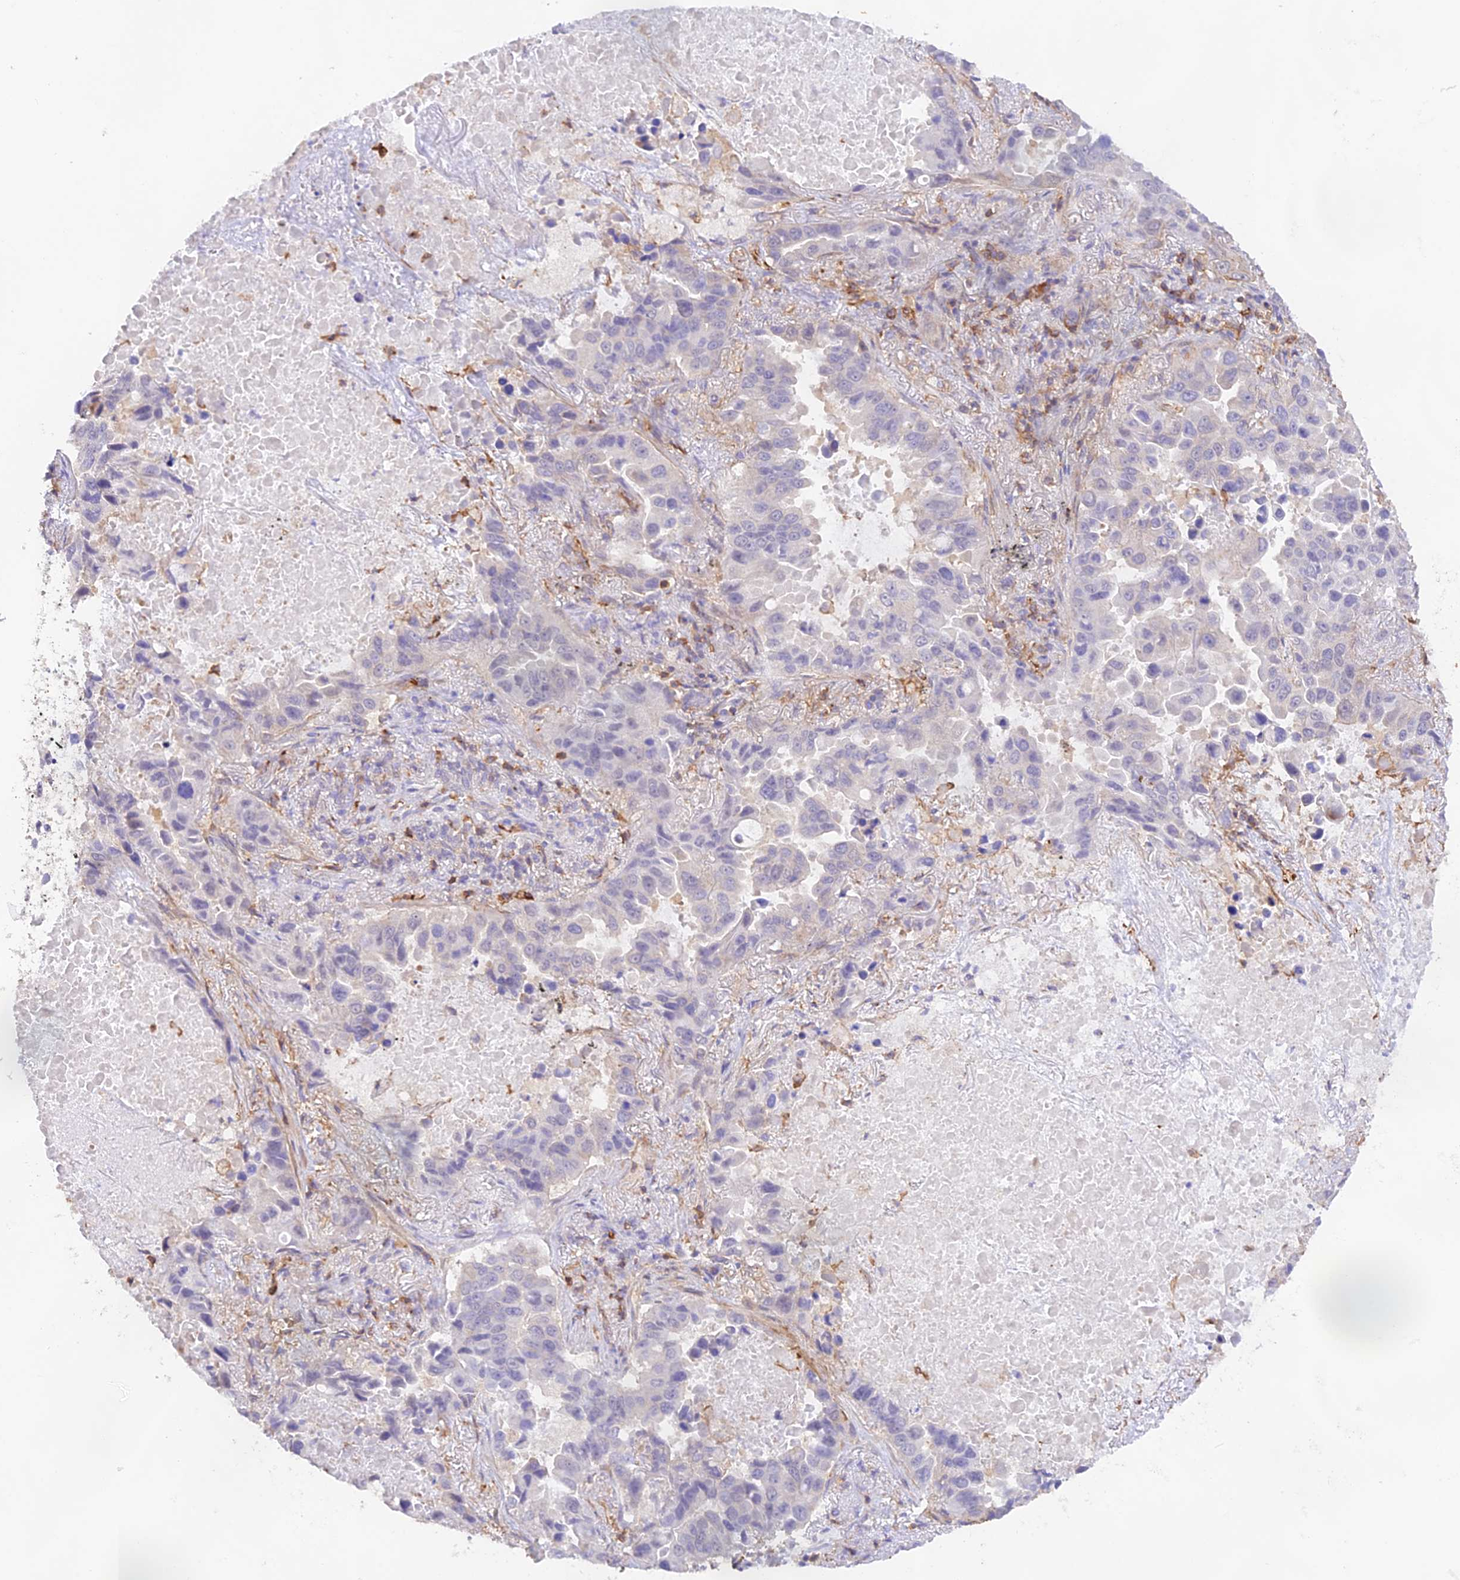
{"staining": {"intensity": "negative", "quantity": "none", "location": "none"}, "tissue": "lung cancer", "cell_type": "Tumor cells", "image_type": "cancer", "snomed": [{"axis": "morphology", "description": "Adenocarcinoma, NOS"}, {"axis": "topography", "description": "Lung"}], "caption": "Immunohistochemical staining of human lung cancer (adenocarcinoma) shows no significant staining in tumor cells. Brightfield microscopy of IHC stained with DAB (3,3'-diaminobenzidine) (brown) and hematoxylin (blue), captured at high magnification.", "gene": "DENND1C", "patient": {"sex": "male", "age": 64}}